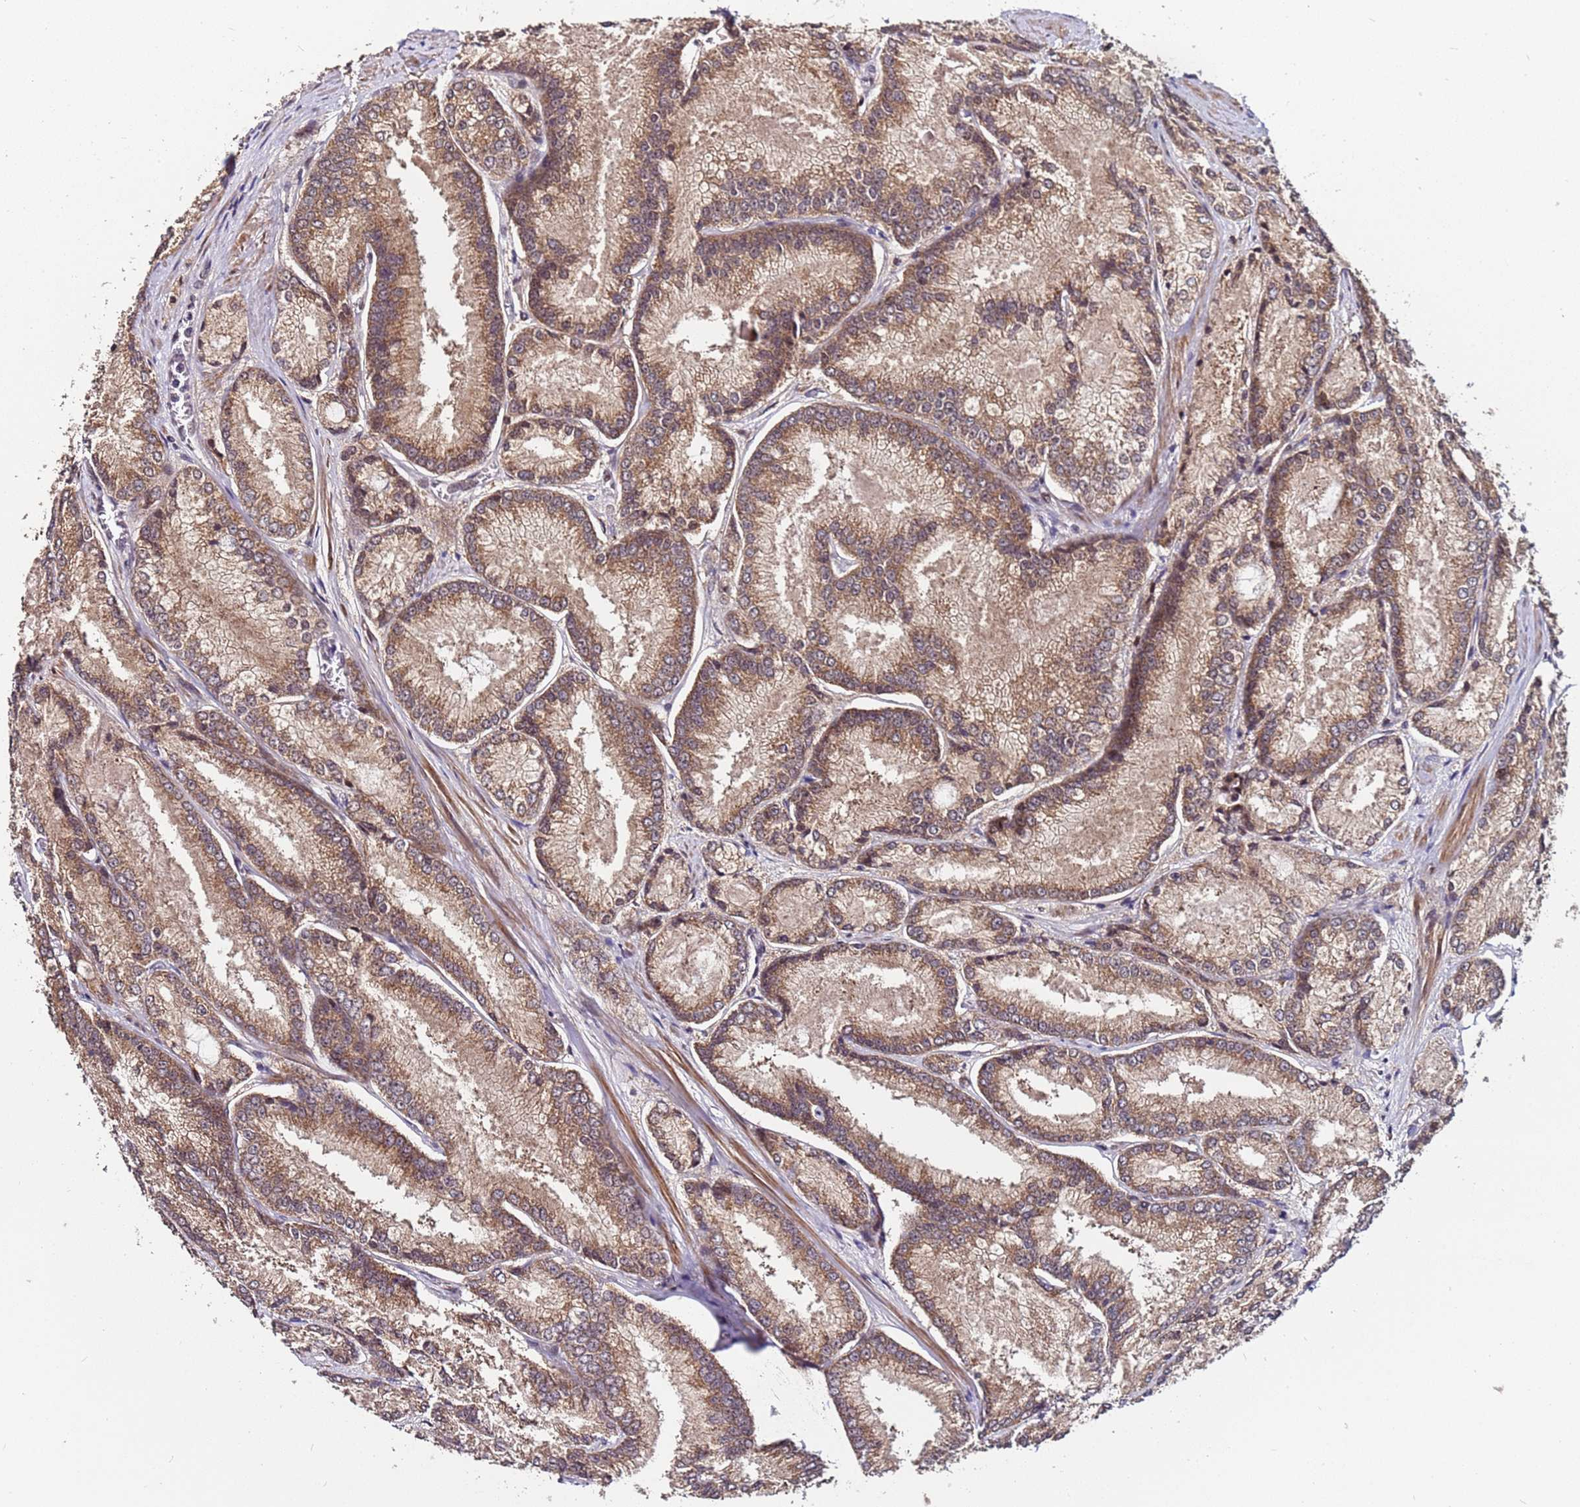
{"staining": {"intensity": "moderate", "quantity": ">75%", "location": "cytoplasmic/membranous"}, "tissue": "prostate cancer", "cell_type": "Tumor cells", "image_type": "cancer", "snomed": [{"axis": "morphology", "description": "Adenocarcinoma, Low grade"}, {"axis": "topography", "description": "Prostate"}], "caption": "There is medium levels of moderate cytoplasmic/membranous expression in tumor cells of prostate adenocarcinoma (low-grade), as demonstrated by immunohistochemical staining (brown color).", "gene": "PPM1H", "patient": {"sex": "male", "age": 74}}